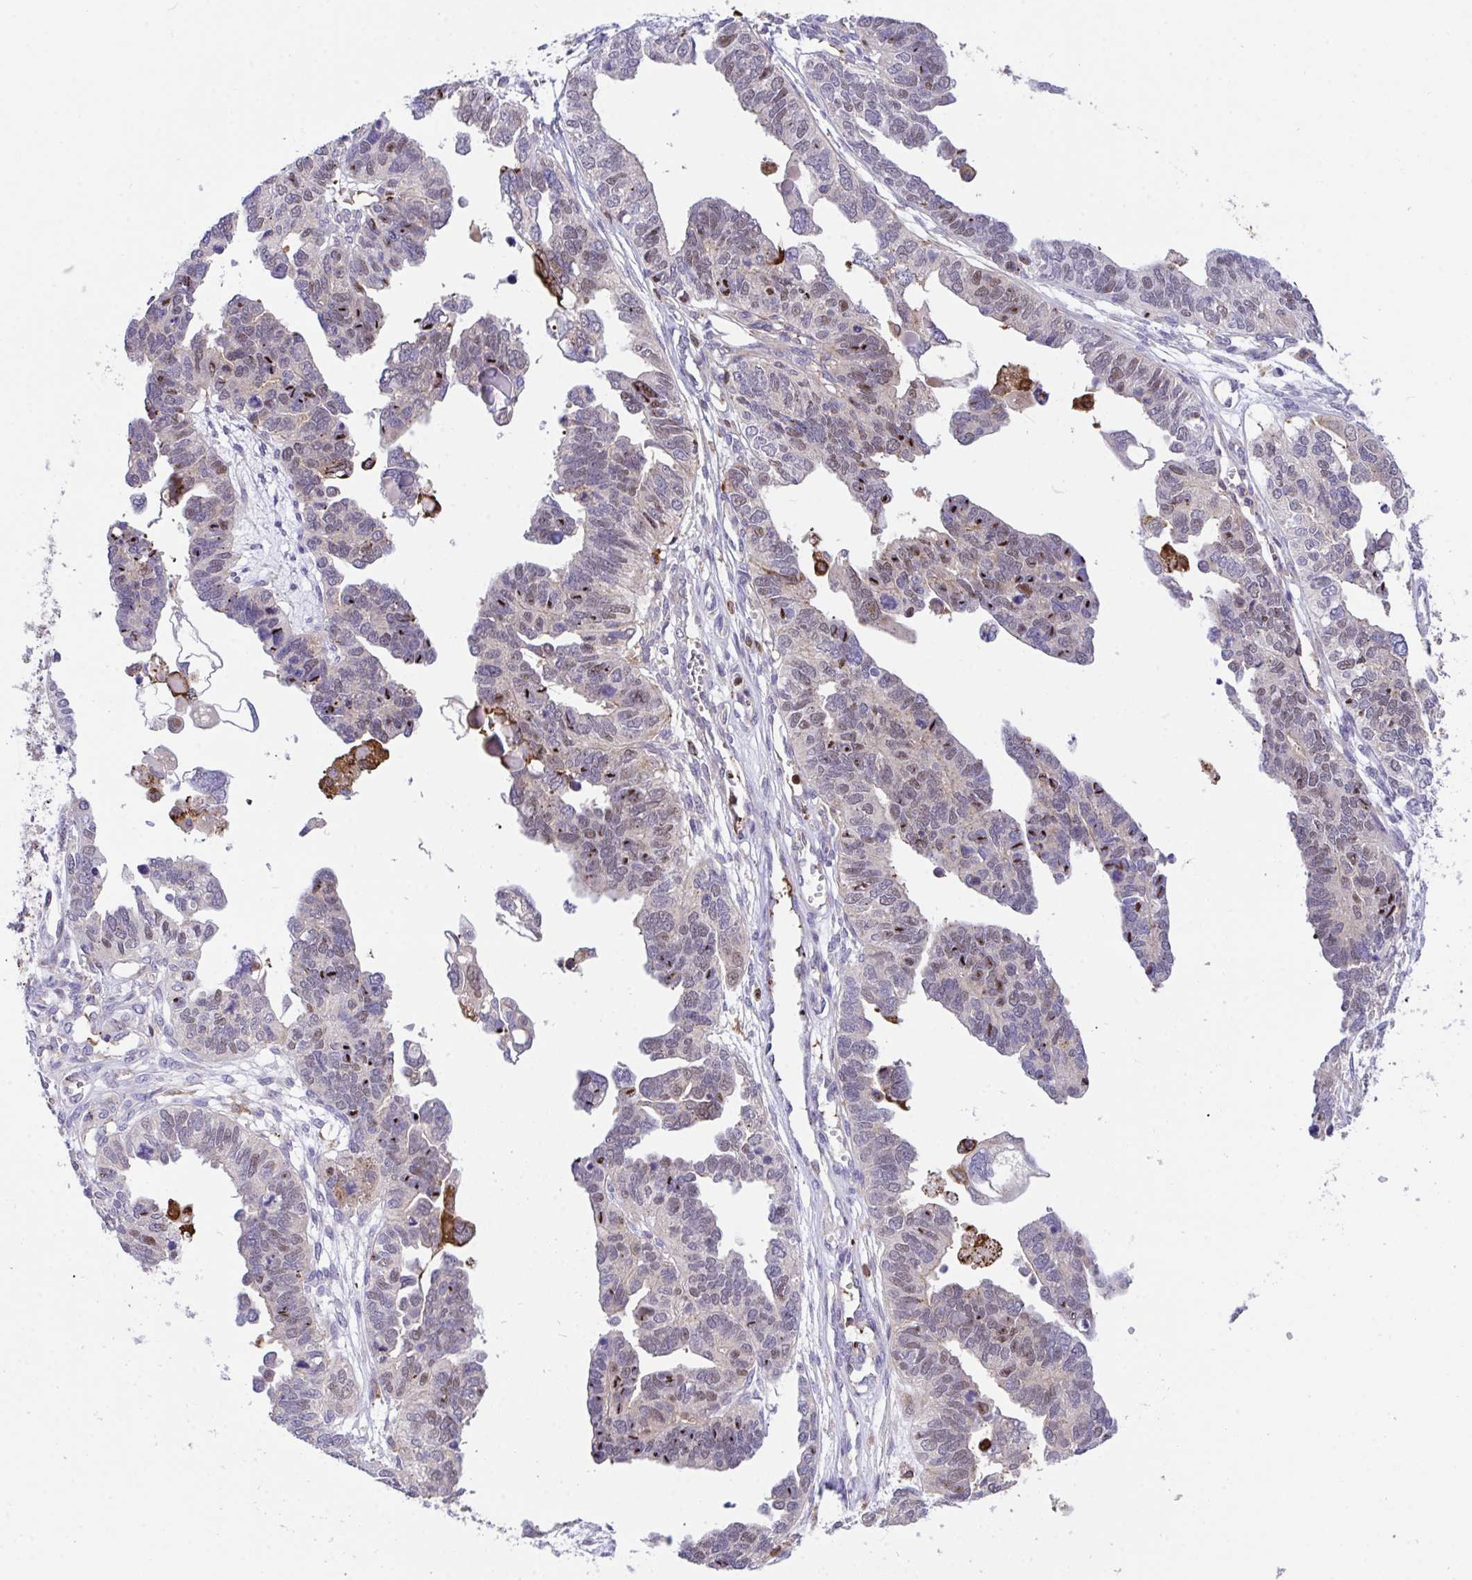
{"staining": {"intensity": "moderate", "quantity": "25%-75%", "location": "nuclear"}, "tissue": "ovarian cancer", "cell_type": "Tumor cells", "image_type": "cancer", "snomed": [{"axis": "morphology", "description": "Cystadenocarcinoma, serous, NOS"}, {"axis": "topography", "description": "Ovary"}], "caption": "Human ovarian cancer stained for a protein (brown) shows moderate nuclear positive staining in about 25%-75% of tumor cells.", "gene": "PPIH", "patient": {"sex": "female", "age": 51}}